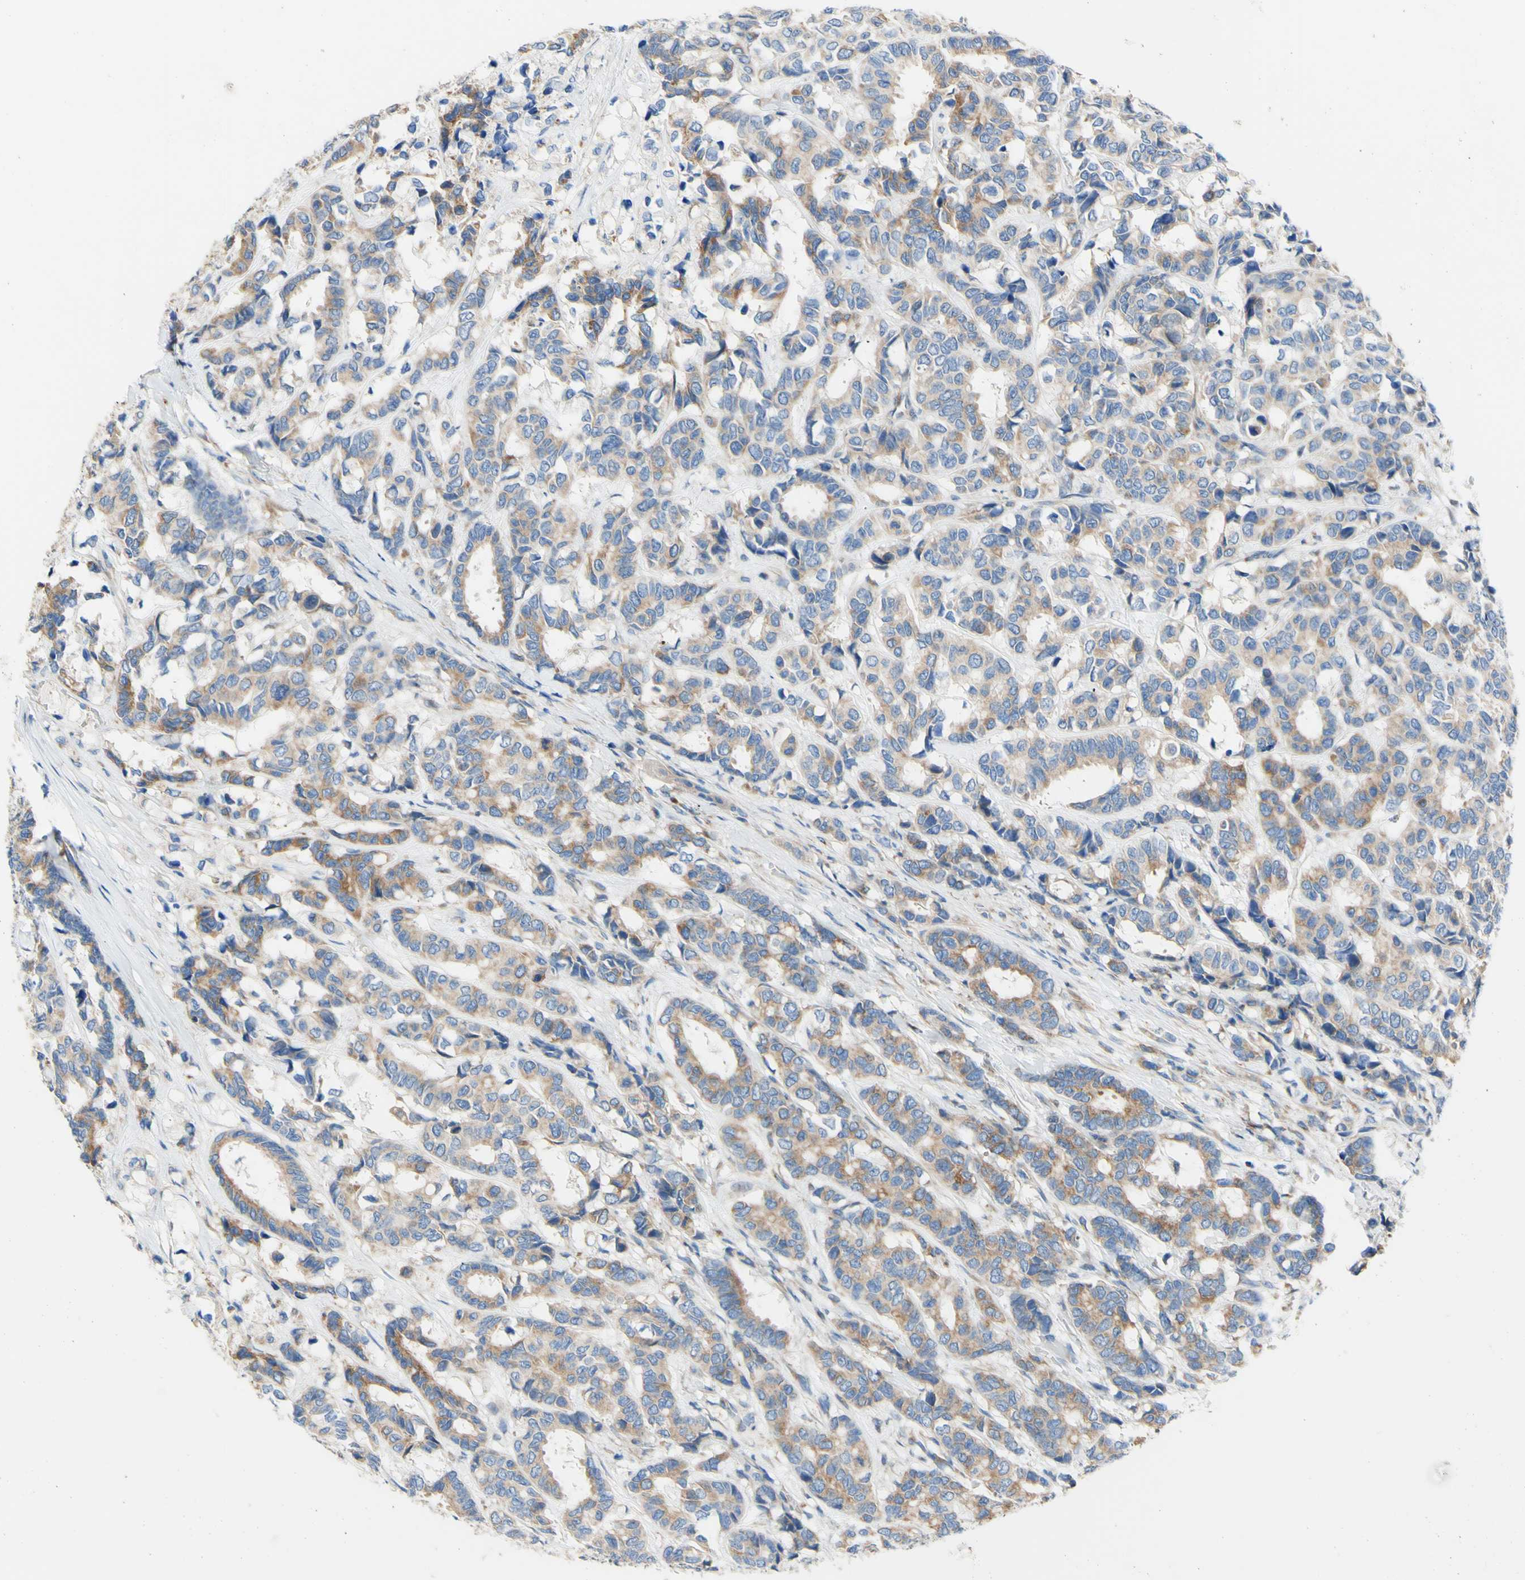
{"staining": {"intensity": "moderate", "quantity": "25%-75%", "location": "cytoplasmic/membranous"}, "tissue": "breast cancer", "cell_type": "Tumor cells", "image_type": "cancer", "snomed": [{"axis": "morphology", "description": "Duct carcinoma"}, {"axis": "topography", "description": "Breast"}], "caption": "There is medium levels of moderate cytoplasmic/membranous staining in tumor cells of breast infiltrating ductal carcinoma, as demonstrated by immunohistochemical staining (brown color).", "gene": "RETREG2", "patient": {"sex": "female", "age": 87}}